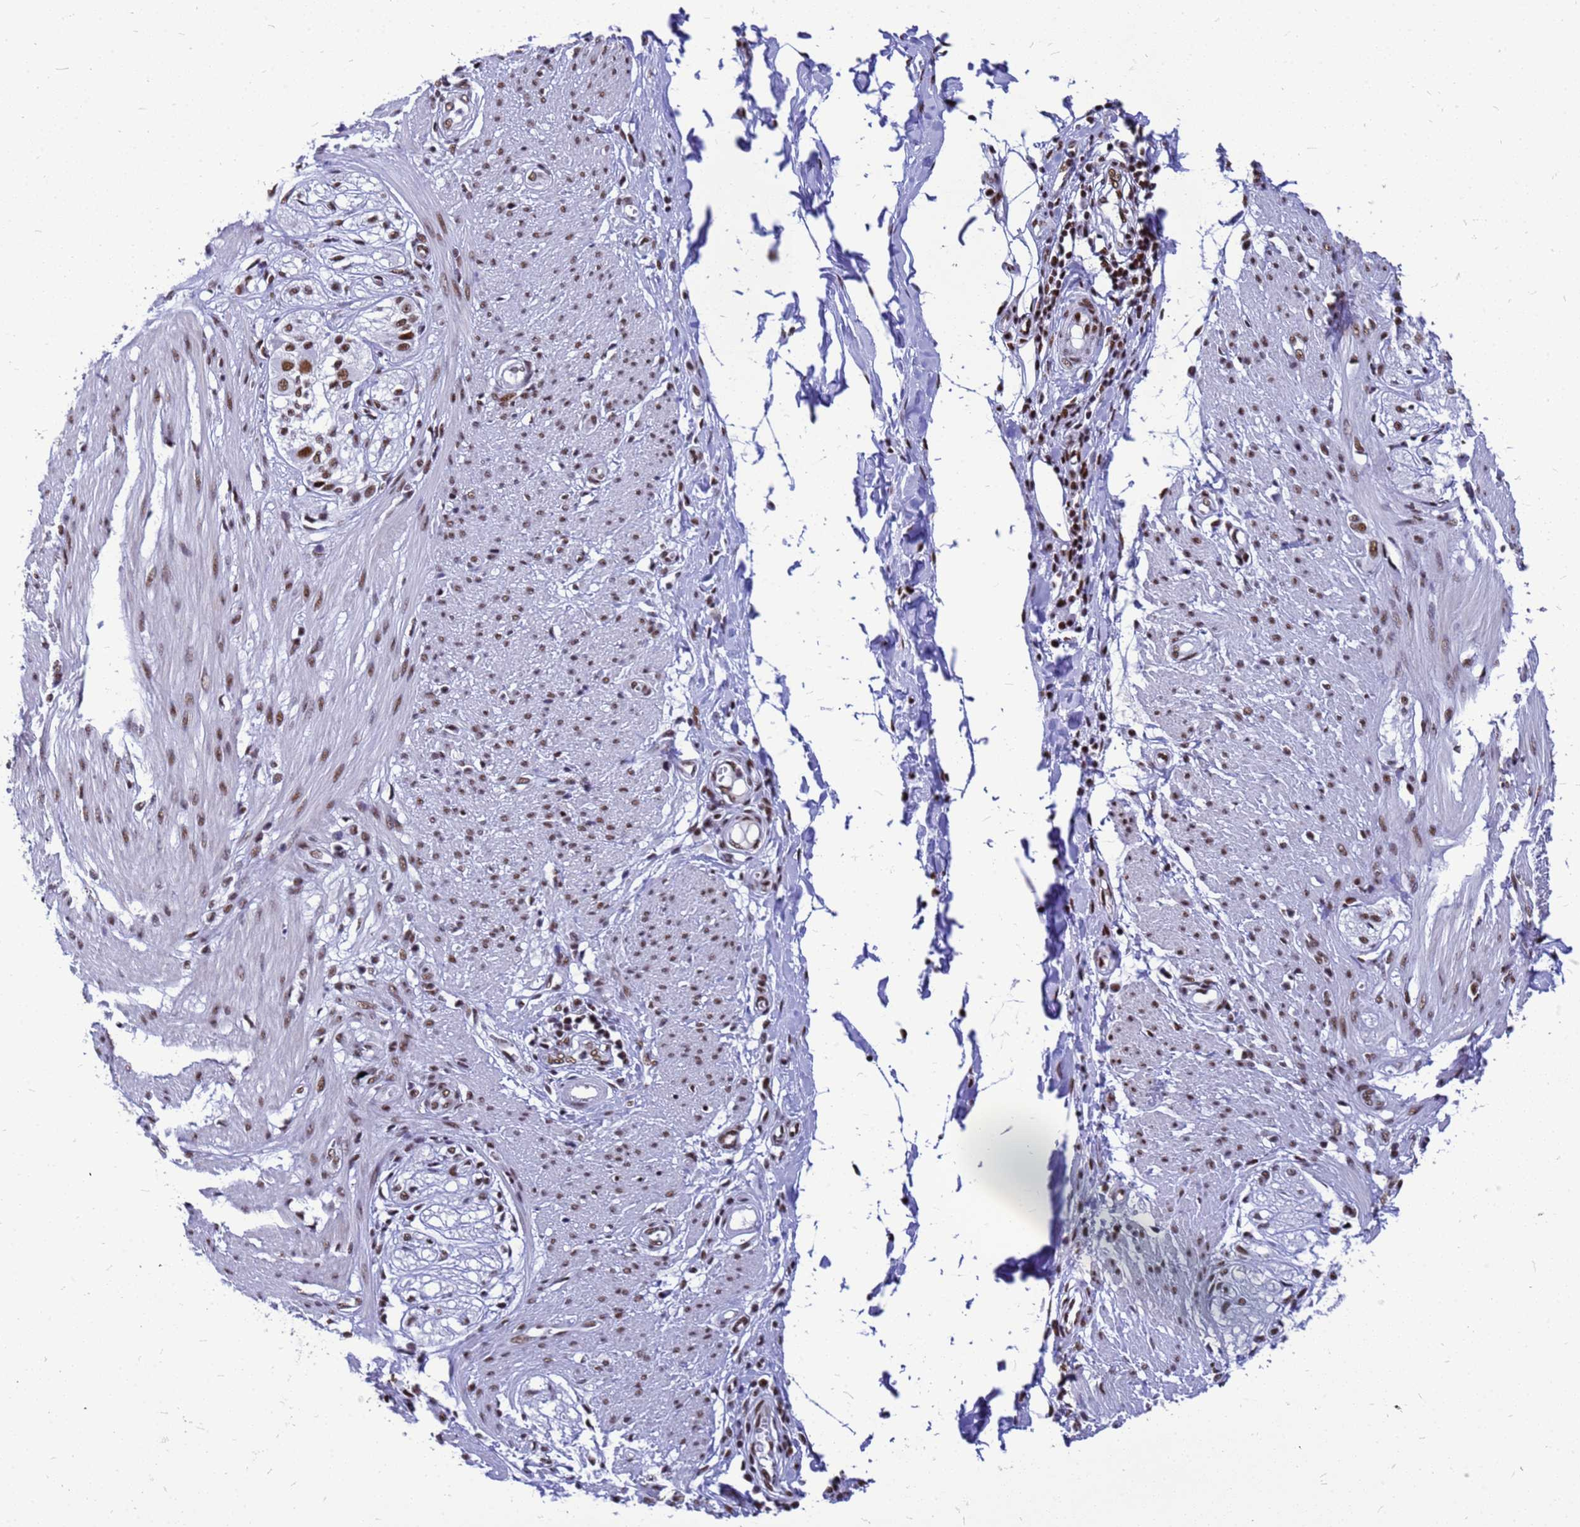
{"staining": {"intensity": "moderate", "quantity": ">75%", "location": "nuclear"}, "tissue": "smooth muscle", "cell_type": "Smooth muscle cells", "image_type": "normal", "snomed": [{"axis": "morphology", "description": "Normal tissue, NOS"}, {"axis": "morphology", "description": "Adenocarcinoma, NOS"}, {"axis": "topography", "description": "Colon"}, {"axis": "topography", "description": "Peripheral nerve tissue"}], "caption": "Immunohistochemistry (IHC) image of unremarkable smooth muscle: smooth muscle stained using IHC shows medium levels of moderate protein expression localized specifically in the nuclear of smooth muscle cells, appearing as a nuclear brown color.", "gene": "SART3", "patient": {"sex": "male", "age": 14}}